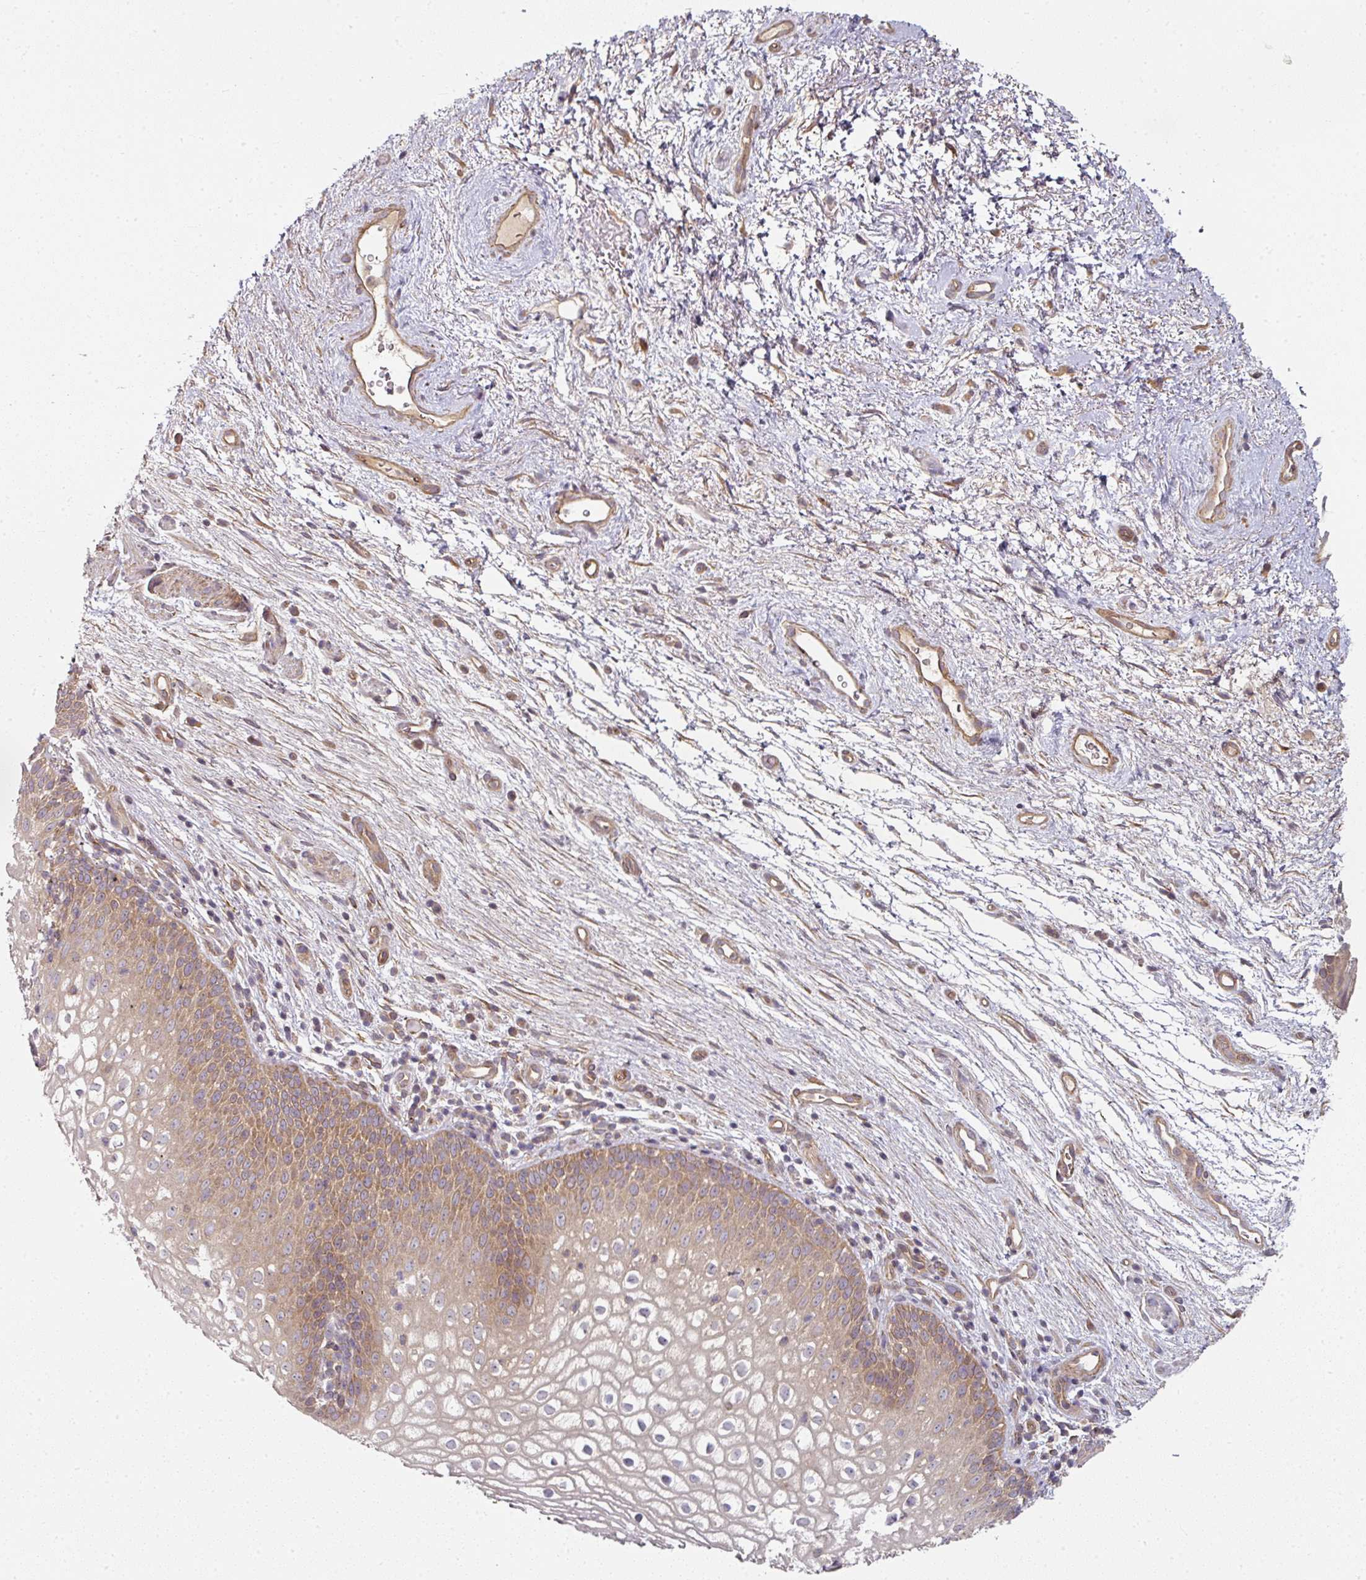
{"staining": {"intensity": "weak", "quantity": "25%-75%", "location": "cytoplasmic/membranous"}, "tissue": "vagina", "cell_type": "Squamous epithelial cells", "image_type": "normal", "snomed": [{"axis": "morphology", "description": "Normal tissue, NOS"}, {"axis": "topography", "description": "Vagina"}], "caption": "About 25%-75% of squamous epithelial cells in normal vagina demonstrate weak cytoplasmic/membranous protein expression as visualized by brown immunohistochemical staining.", "gene": "MAP2K2", "patient": {"sex": "female", "age": 47}}